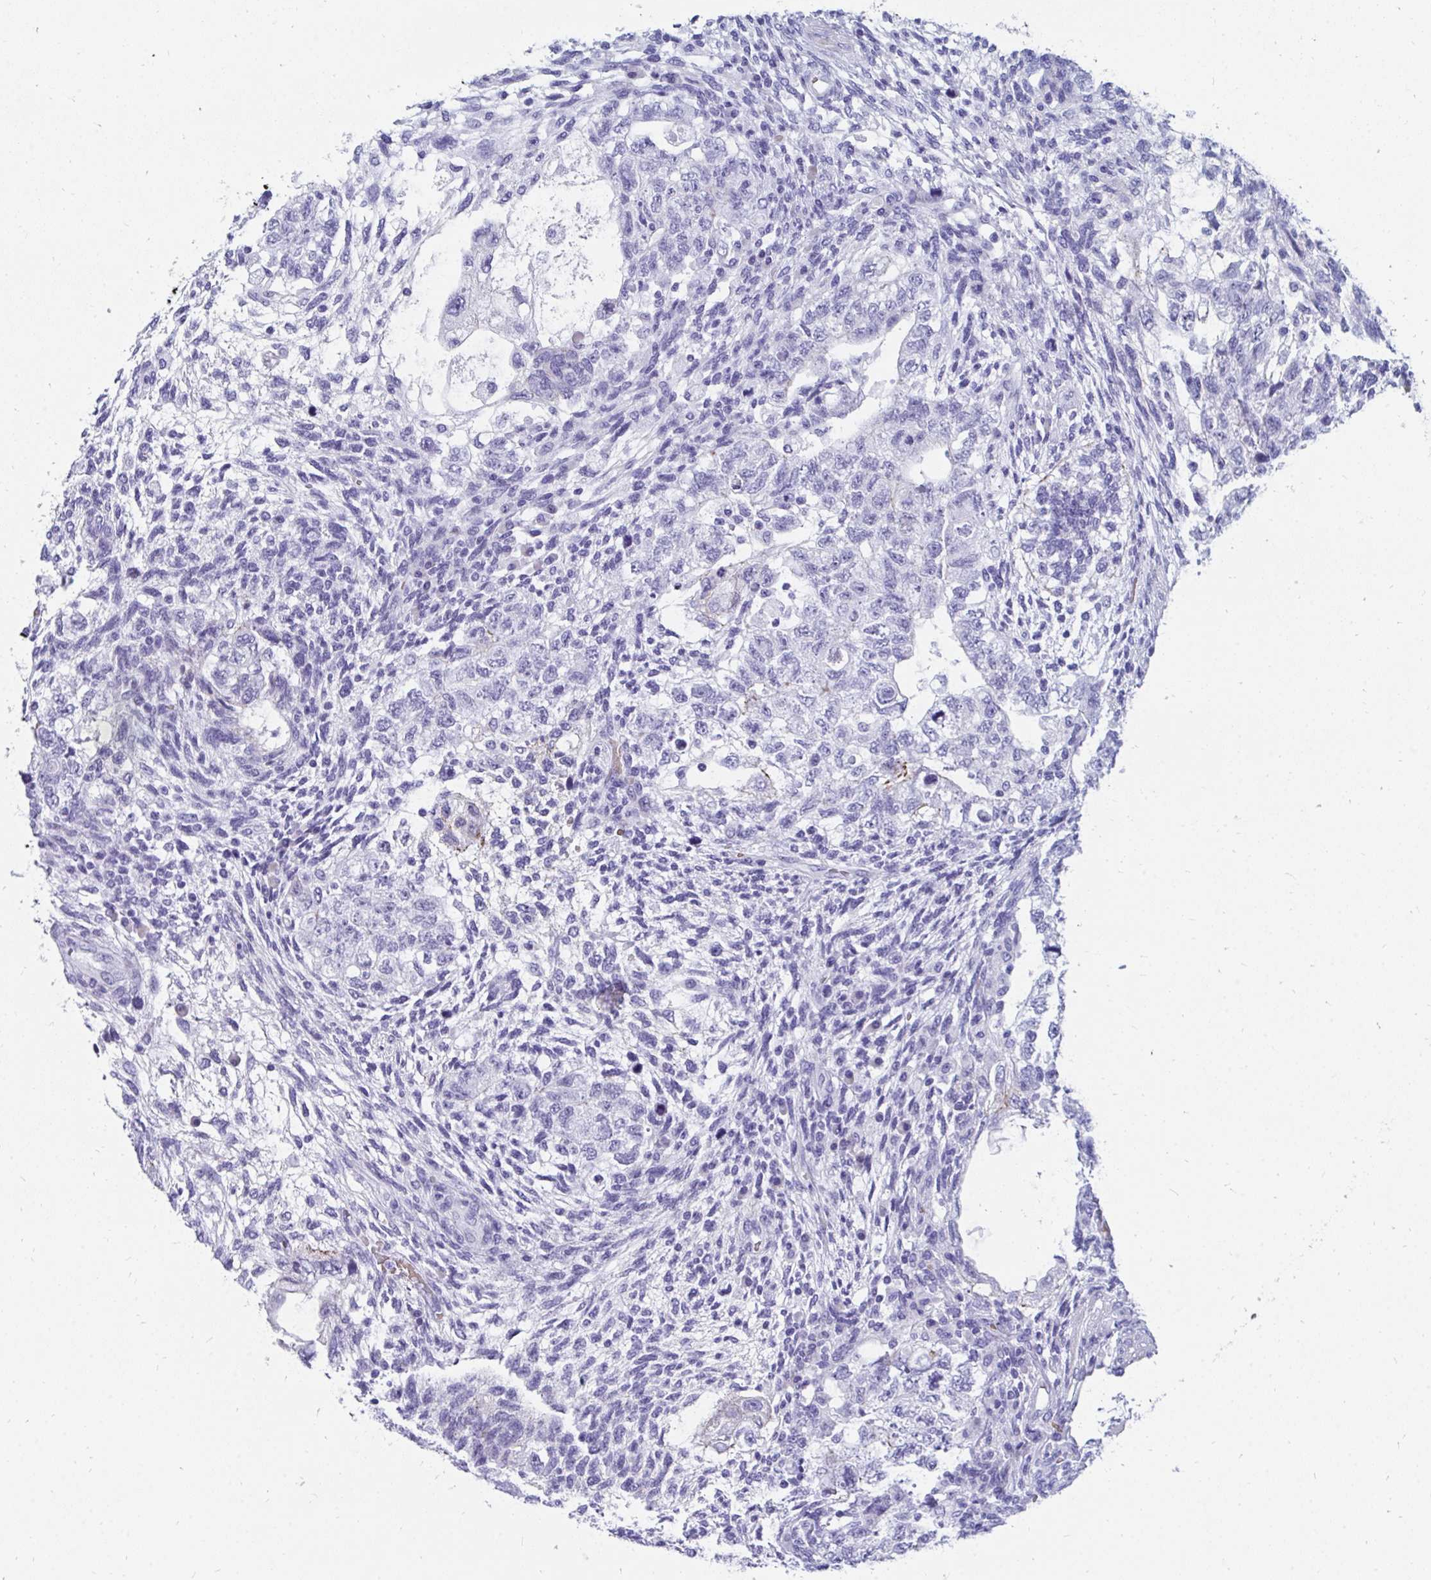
{"staining": {"intensity": "negative", "quantity": "none", "location": "none"}, "tissue": "testis cancer", "cell_type": "Tumor cells", "image_type": "cancer", "snomed": [{"axis": "morphology", "description": "Normal tissue, NOS"}, {"axis": "morphology", "description": "Carcinoma, Embryonal, NOS"}, {"axis": "topography", "description": "Testis"}], "caption": "A high-resolution histopathology image shows immunohistochemistry (IHC) staining of testis embryonal carcinoma, which displays no significant expression in tumor cells.", "gene": "MROH2B", "patient": {"sex": "male", "age": 36}}